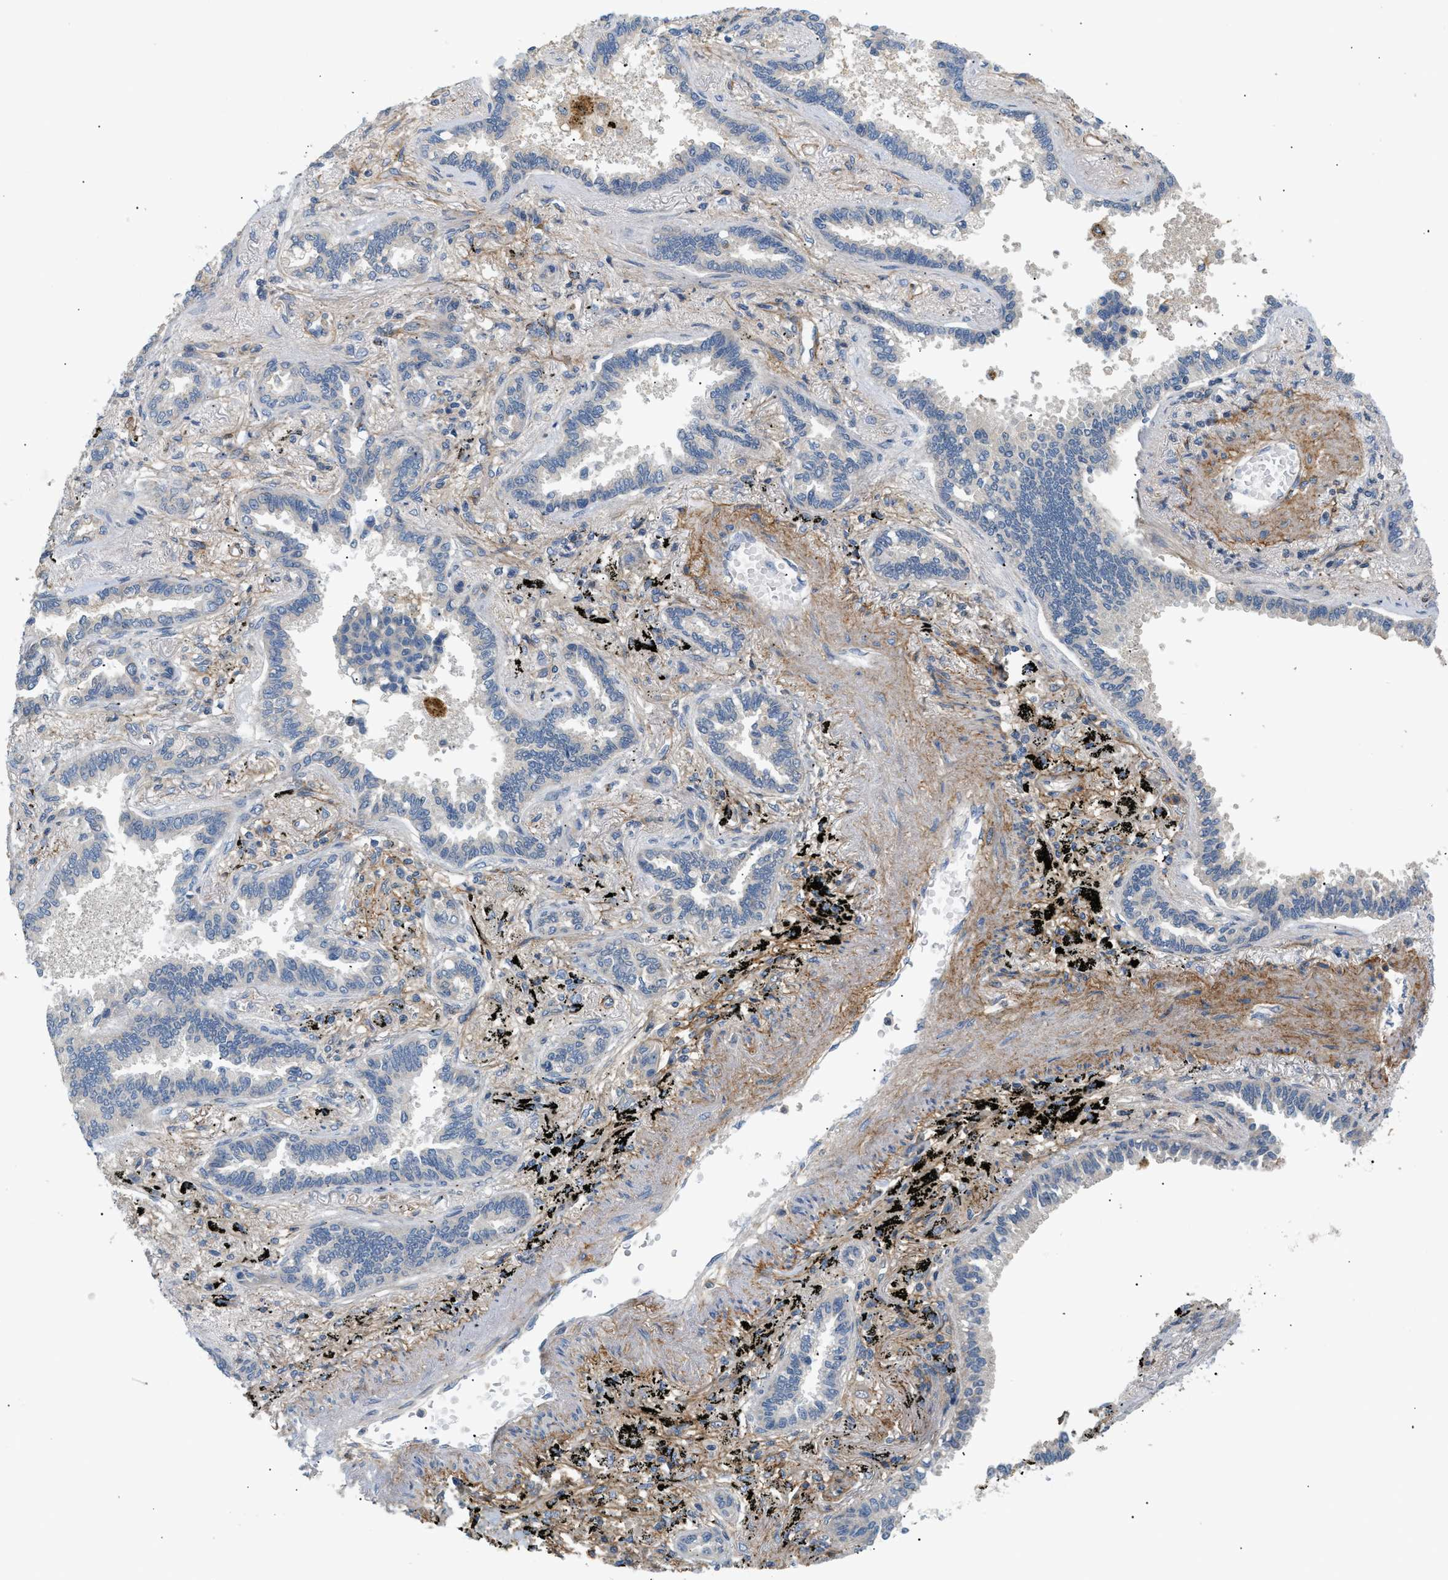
{"staining": {"intensity": "weak", "quantity": "25%-75%", "location": "cytoplasmic/membranous"}, "tissue": "lung cancer", "cell_type": "Tumor cells", "image_type": "cancer", "snomed": [{"axis": "morphology", "description": "Normal tissue, NOS"}, {"axis": "morphology", "description": "Adenocarcinoma, NOS"}, {"axis": "topography", "description": "Lung"}], "caption": "Adenocarcinoma (lung) stained for a protein shows weak cytoplasmic/membranous positivity in tumor cells. Using DAB (brown) and hematoxylin (blue) stains, captured at high magnification using brightfield microscopy.", "gene": "FARS2", "patient": {"sex": "male", "age": 59}}